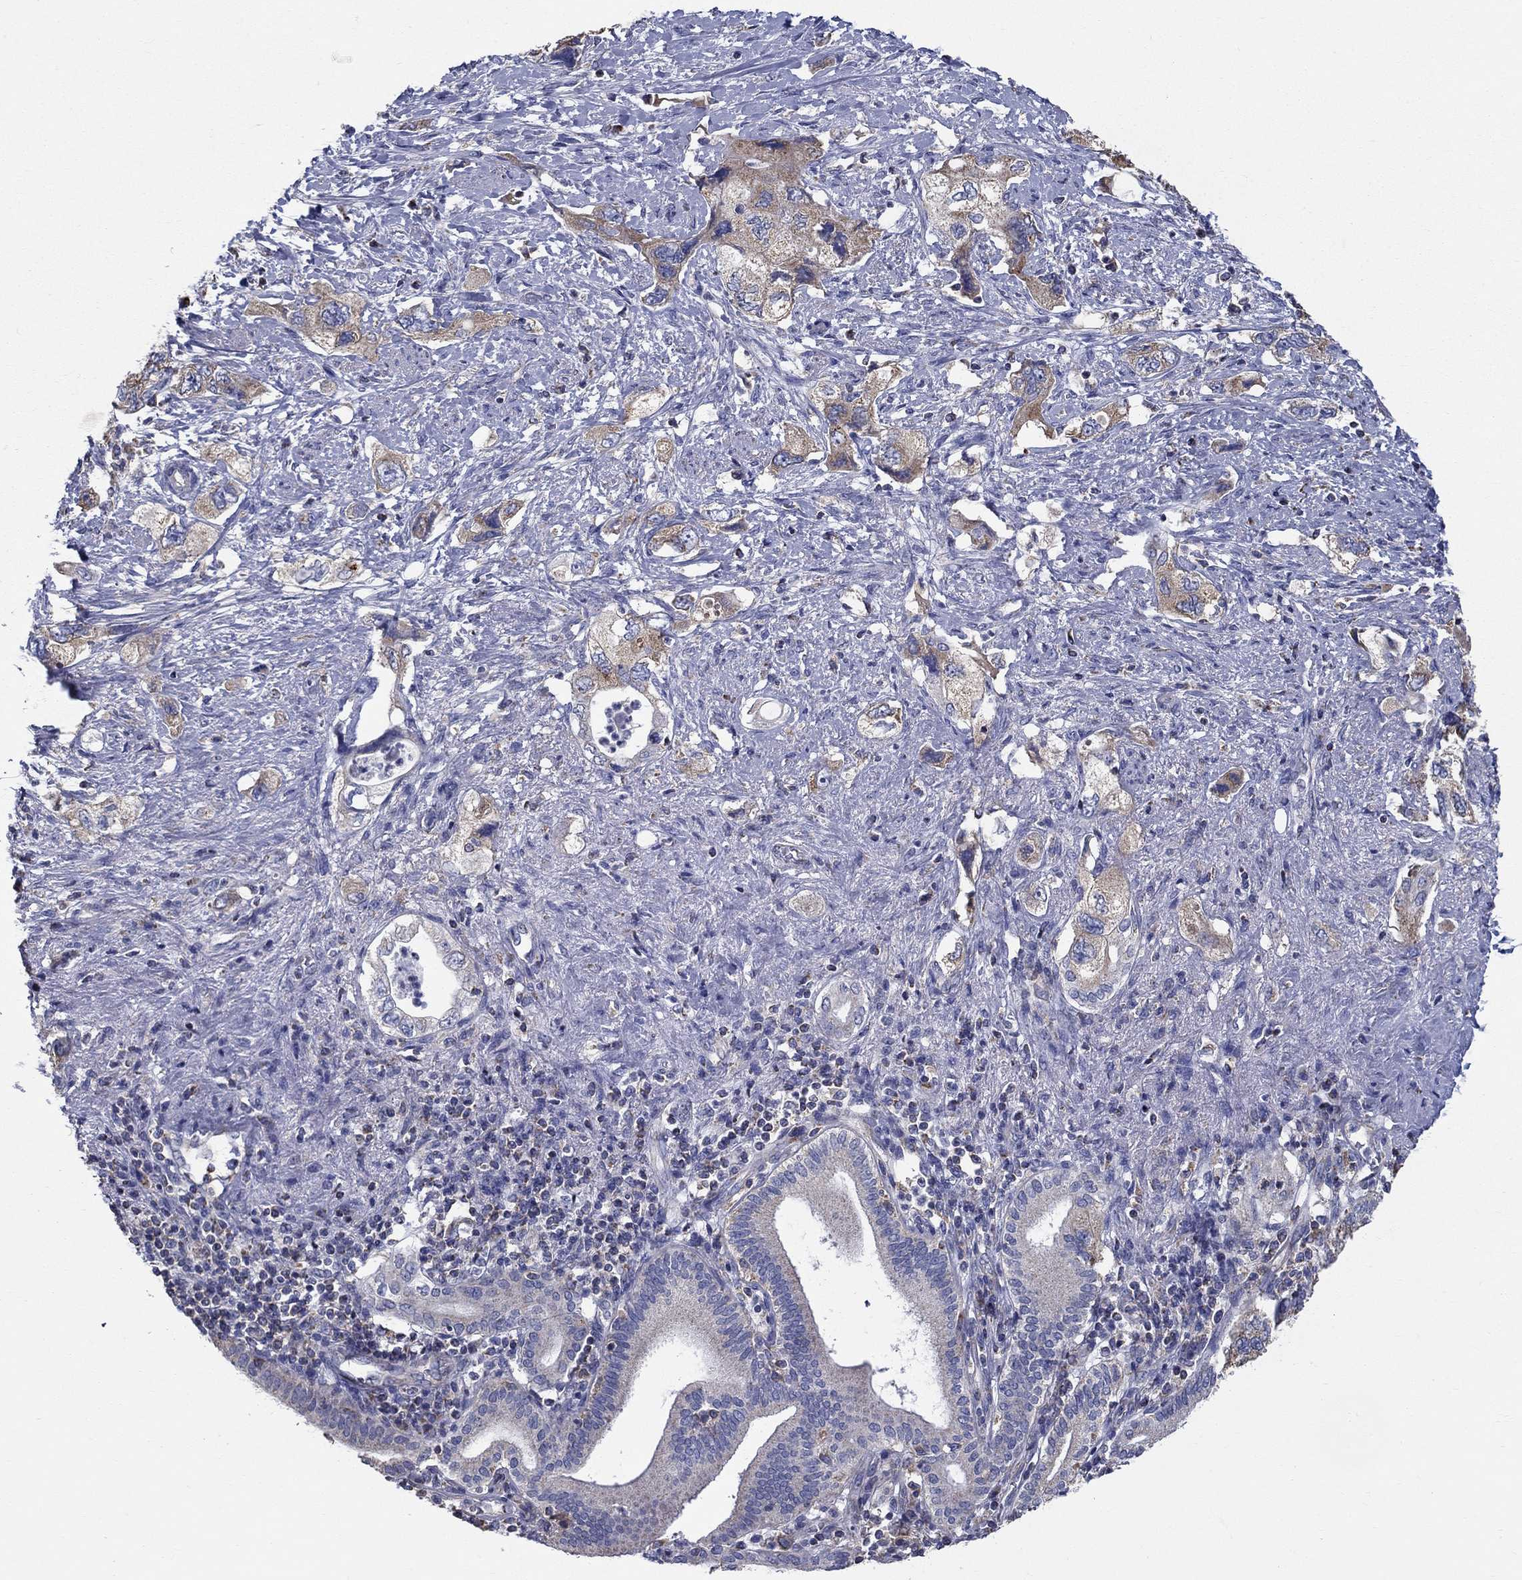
{"staining": {"intensity": "moderate", "quantity": "25%-75%", "location": "cytoplasmic/membranous"}, "tissue": "pancreatic cancer", "cell_type": "Tumor cells", "image_type": "cancer", "snomed": [{"axis": "morphology", "description": "Adenocarcinoma, NOS"}, {"axis": "topography", "description": "Pancreas"}], "caption": "Immunohistochemistry (IHC) micrograph of neoplastic tissue: pancreatic cancer (adenocarcinoma) stained using IHC shows medium levels of moderate protein expression localized specifically in the cytoplasmic/membranous of tumor cells, appearing as a cytoplasmic/membranous brown color.", "gene": "NME5", "patient": {"sex": "female", "age": 73}}